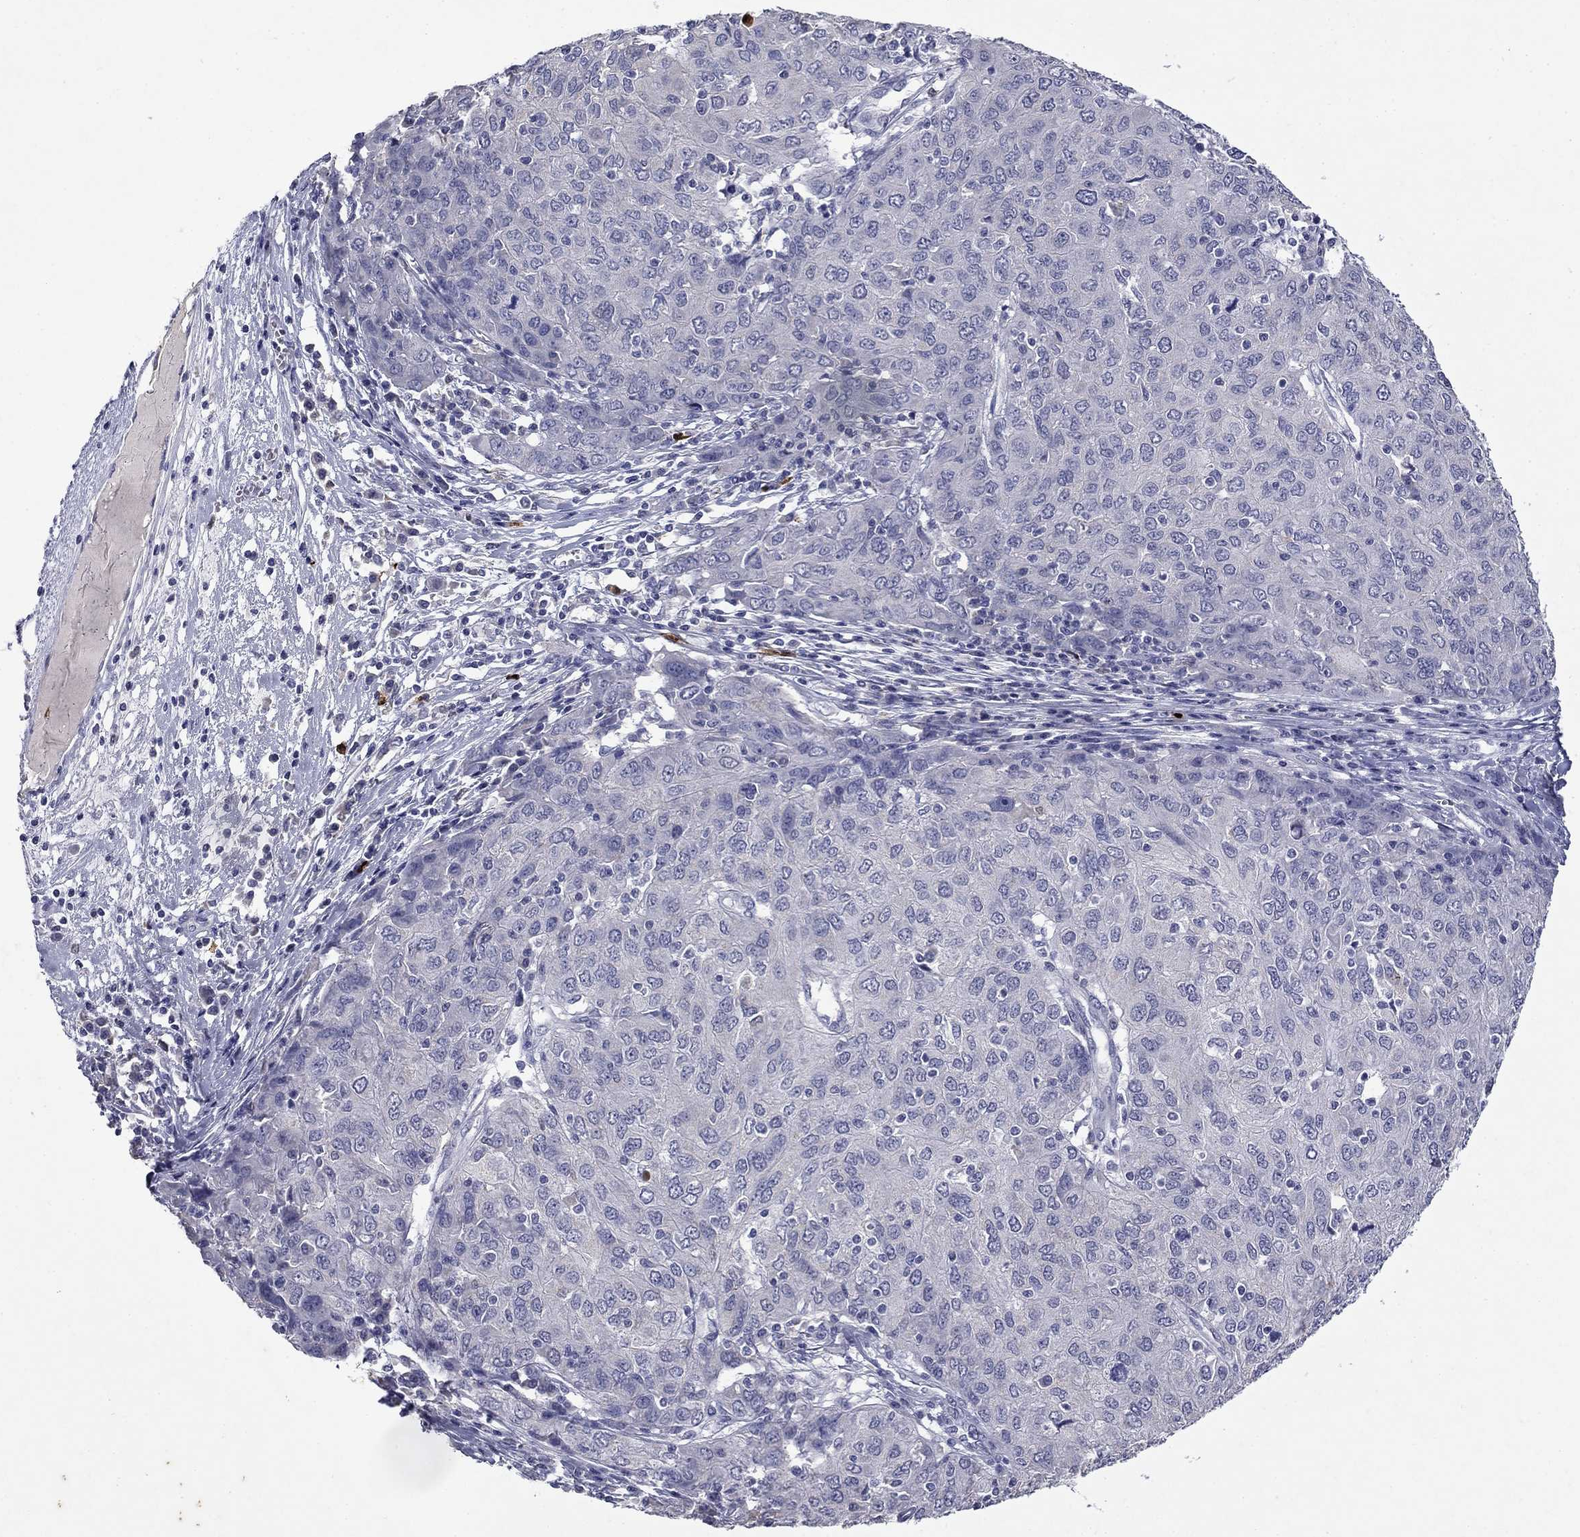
{"staining": {"intensity": "negative", "quantity": "none", "location": "none"}, "tissue": "ovarian cancer", "cell_type": "Tumor cells", "image_type": "cancer", "snomed": [{"axis": "morphology", "description": "Carcinoma, endometroid"}, {"axis": "topography", "description": "Ovary"}], "caption": "IHC image of human ovarian cancer (endometroid carcinoma) stained for a protein (brown), which displays no expression in tumor cells.", "gene": "IRF5", "patient": {"sex": "female", "age": 50}}